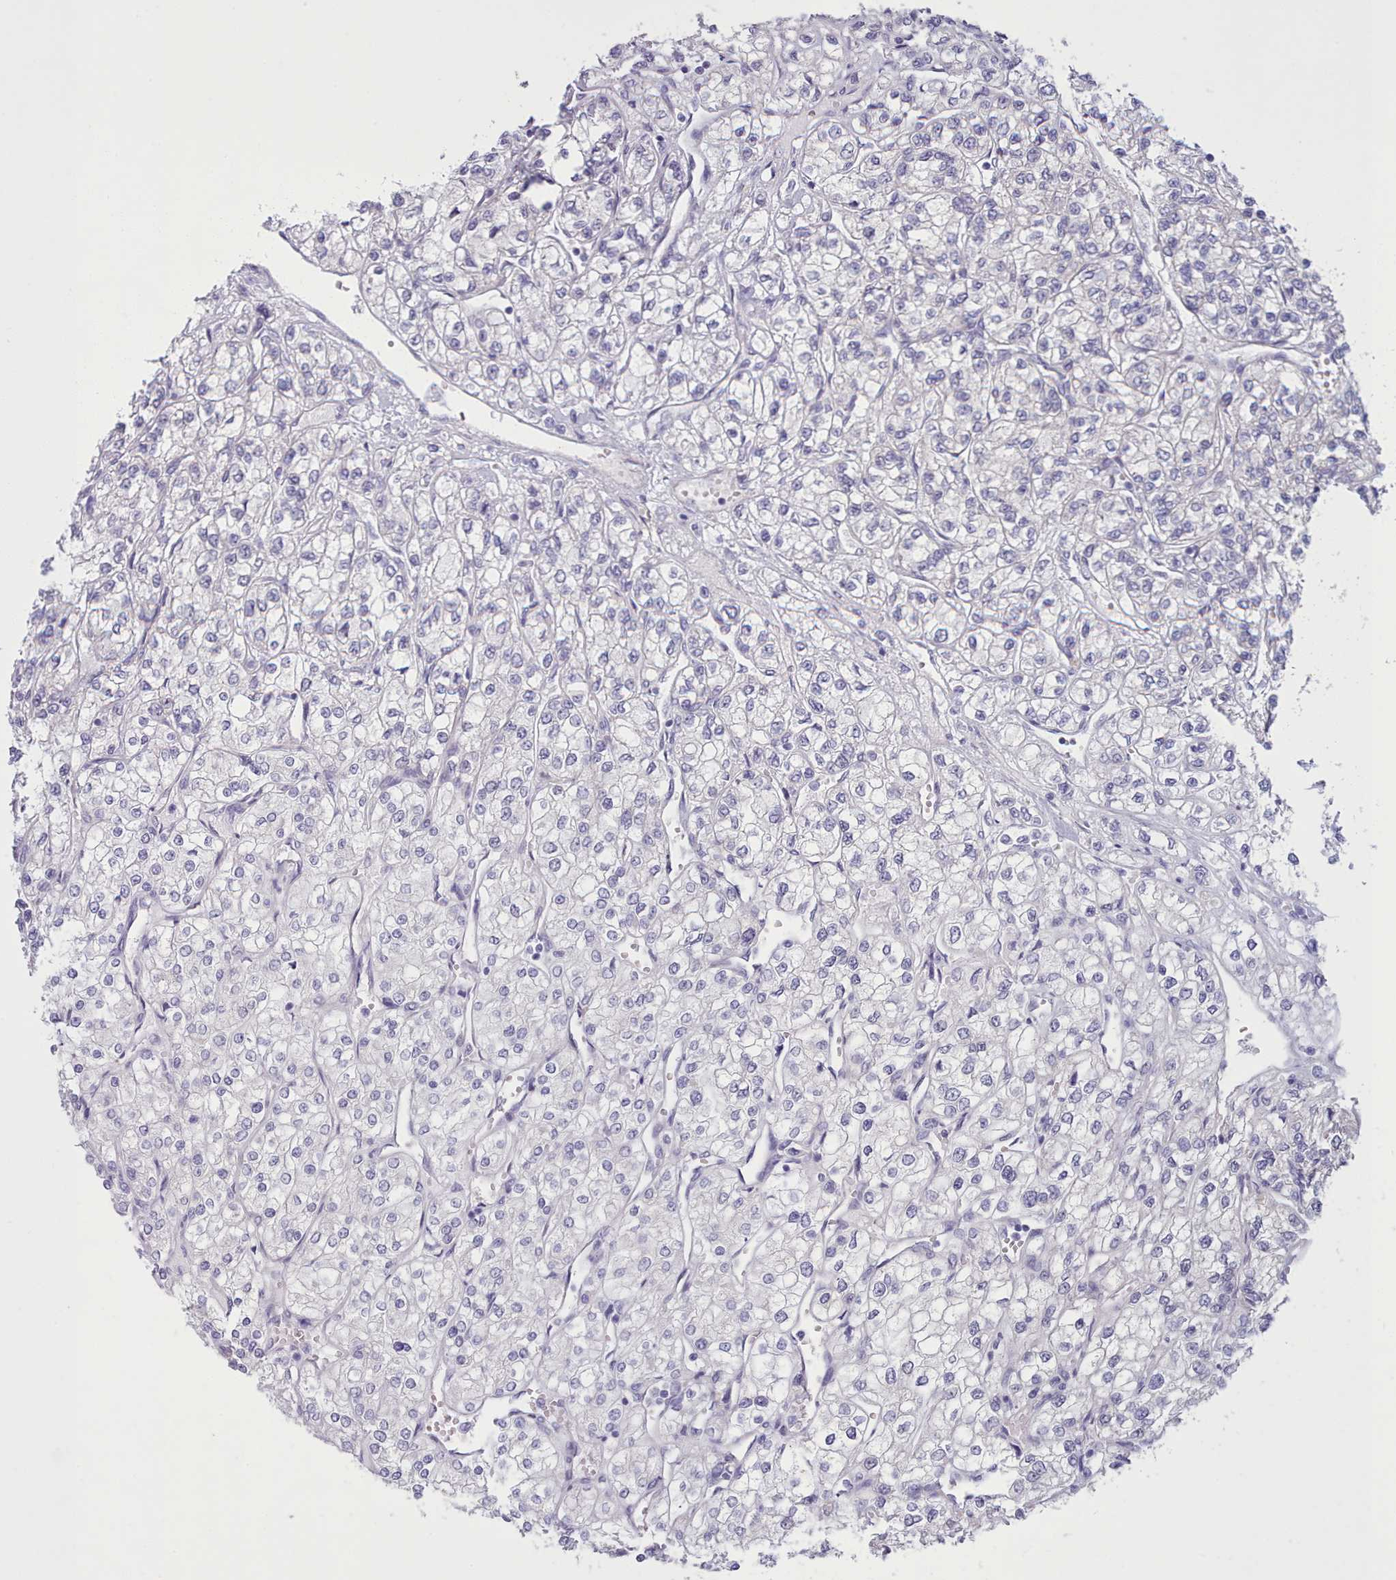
{"staining": {"intensity": "negative", "quantity": "none", "location": "none"}, "tissue": "renal cancer", "cell_type": "Tumor cells", "image_type": "cancer", "snomed": [{"axis": "morphology", "description": "Adenocarcinoma, NOS"}, {"axis": "topography", "description": "Kidney"}], "caption": "This image is of renal cancer (adenocarcinoma) stained with IHC to label a protein in brown with the nuclei are counter-stained blue. There is no expression in tumor cells.", "gene": "TMEM253", "patient": {"sex": "male", "age": 80}}